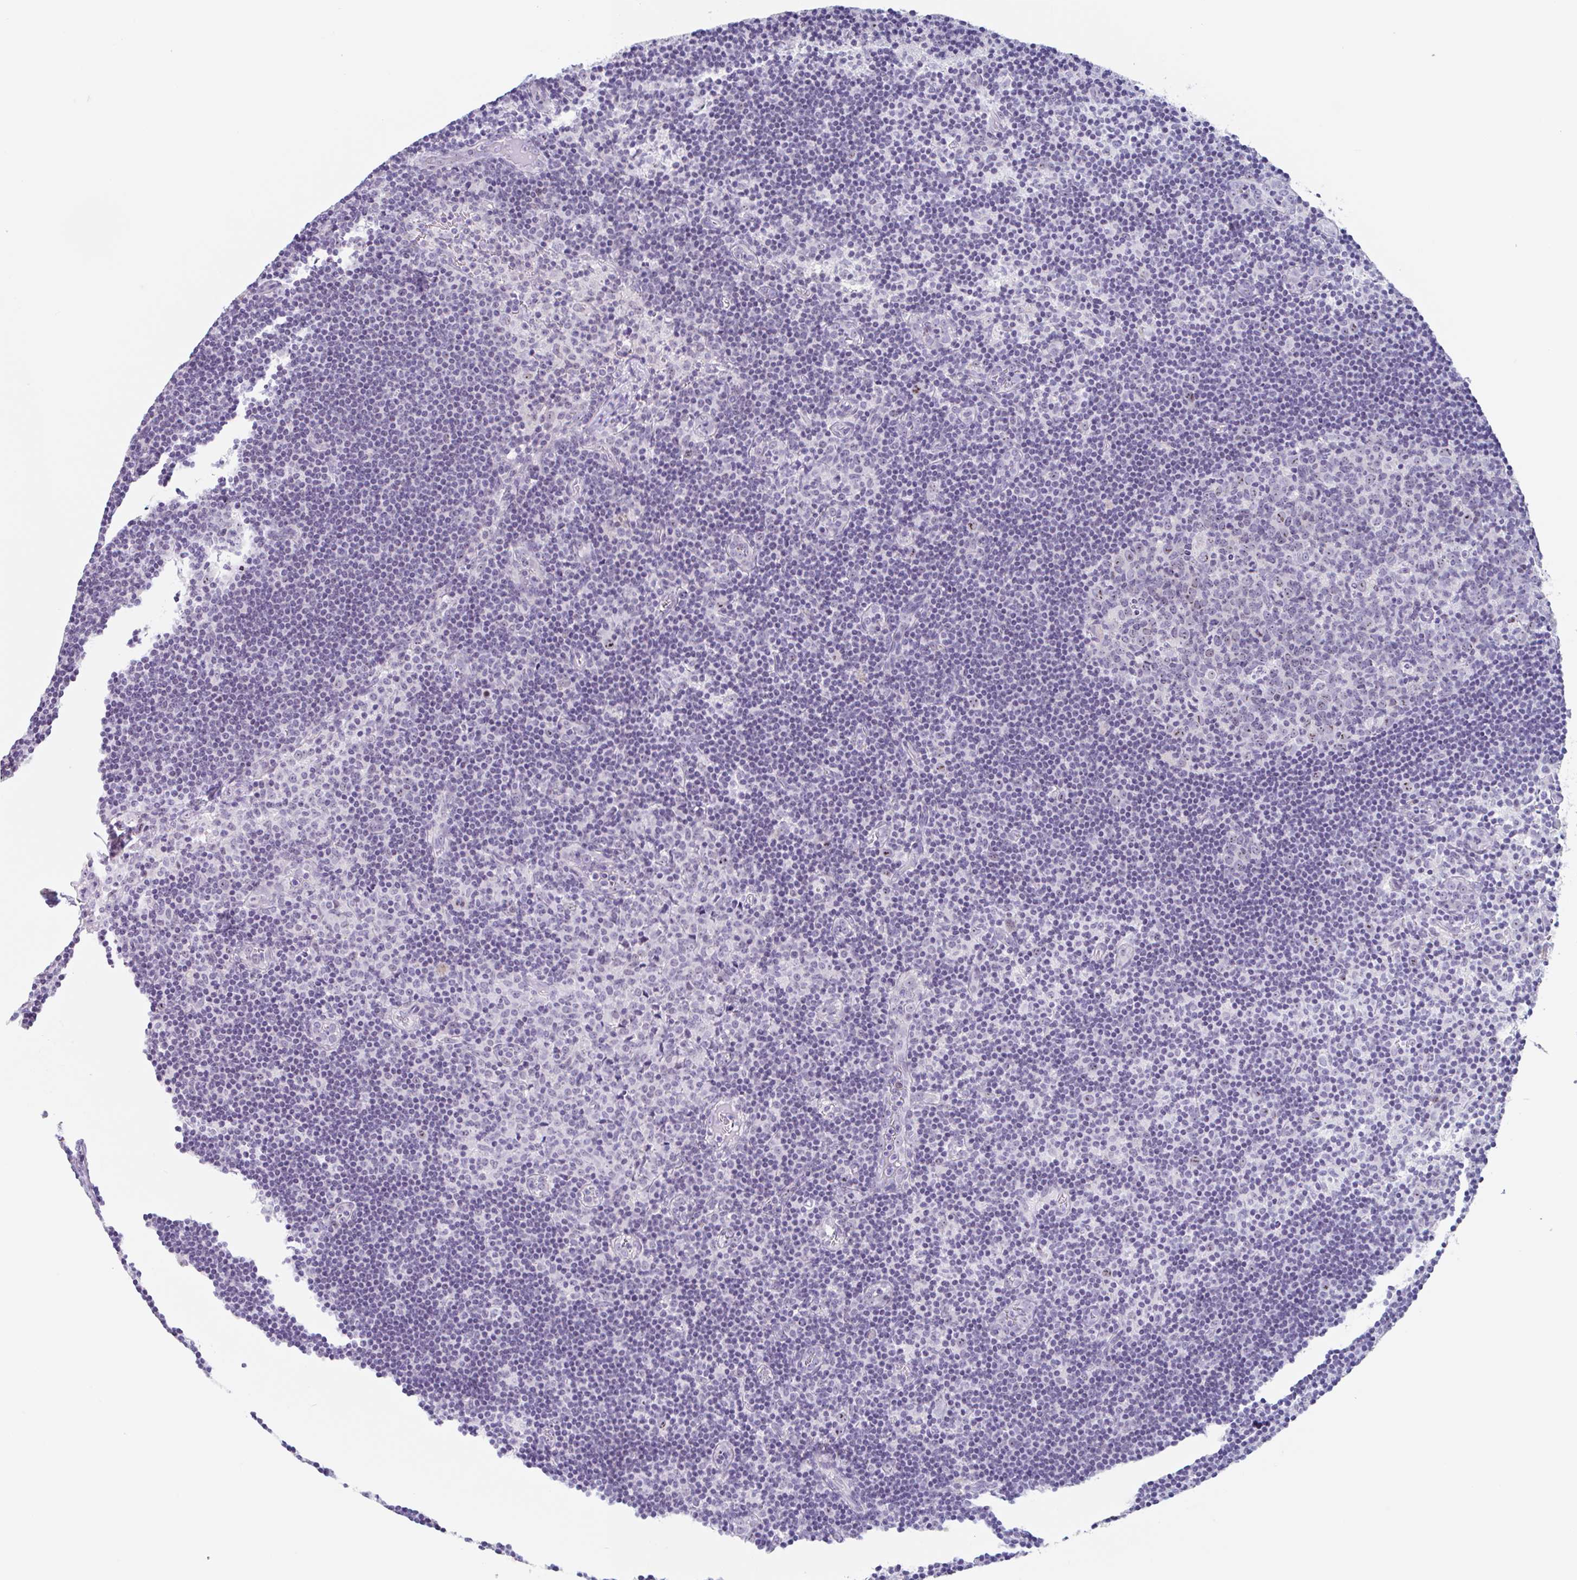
{"staining": {"intensity": "moderate", "quantity": "<25%", "location": "nuclear"}, "tissue": "lymph node", "cell_type": "Germinal center cells", "image_type": "normal", "snomed": [{"axis": "morphology", "description": "Normal tissue, NOS"}, {"axis": "topography", "description": "Lymph node"}], "caption": "Immunohistochemistry (IHC) staining of normal lymph node, which displays low levels of moderate nuclear expression in about <25% of germinal center cells indicating moderate nuclear protein staining. The staining was performed using DAB (brown) for protein detection and nuclei were counterstained in hematoxylin (blue).", "gene": "LENG9", "patient": {"sex": "female", "age": 45}}